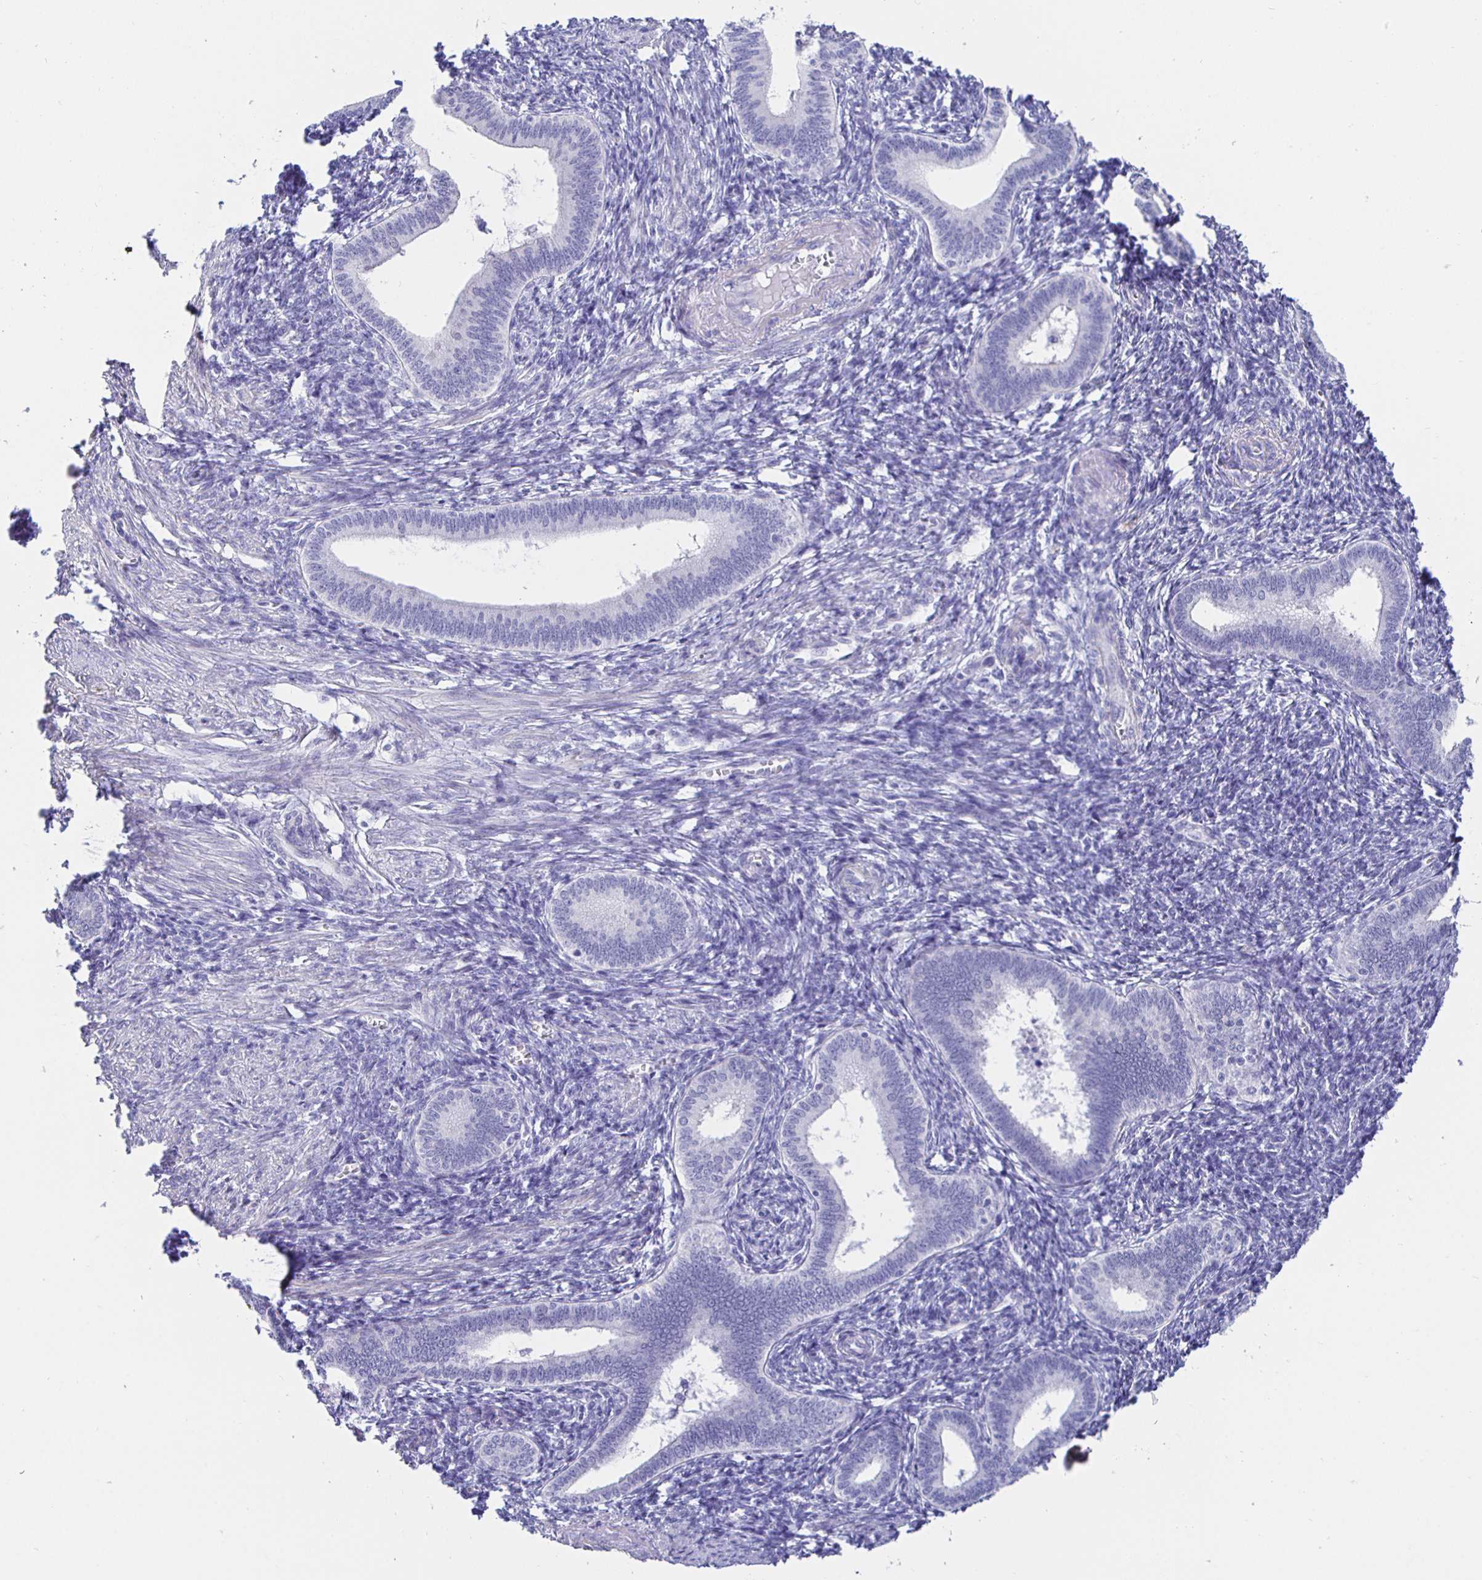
{"staining": {"intensity": "negative", "quantity": "none", "location": "none"}, "tissue": "endometrium", "cell_type": "Cells in endometrial stroma", "image_type": "normal", "snomed": [{"axis": "morphology", "description": "Normal tissue, NOS"}, {"axis": "topography", "description": "Endometrium"}], "caption": "There is no significant positivity in cells in endometrial stroma of endometrium. Brightfield microscopy of immunohistochemistry stained with DAB (brown) and hematoxylin (blue), captured at high magnification.", "gene": "HSPA4L", "patient": {"sex": "female", "age": 41}}